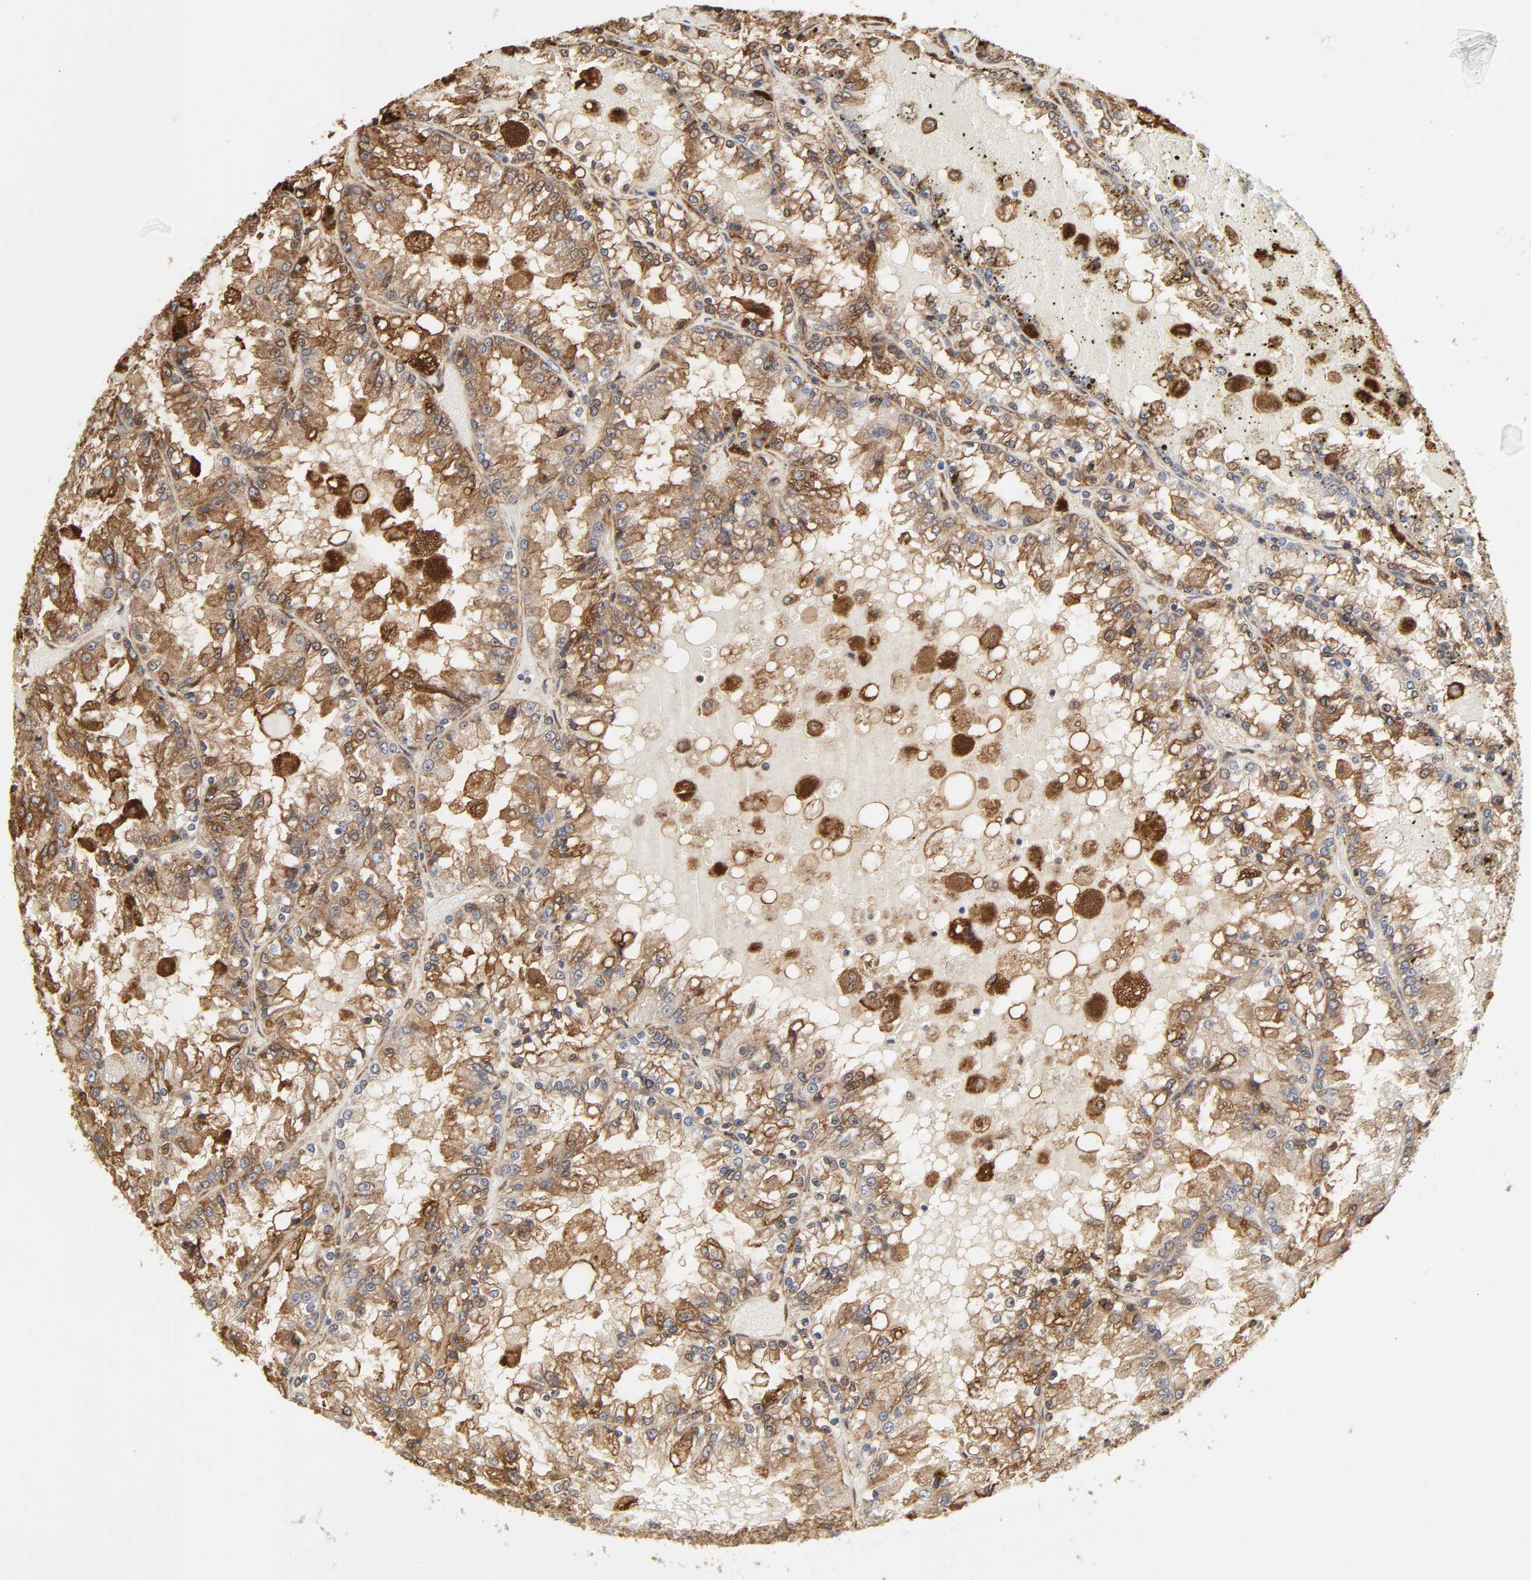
{"staining": {"intensity": "moderate", "quantity": ">75%", "location": "cytoplasmic/membranous"}, "tissue": "renal cancer", "cell_type": "Tumor cells", "image_type": "cancer", "snomed": [{"axis": "morphology", "description": "Adenocarcinoma, NOS"}, {"axis": "topography", "description": "Kidney"}], "caption": "Renal cancer (adenocarcinoma) stained with a brown dye shows moderate cytoplasmic/membranous positive staining in approximately >75% of tumor cells.", "gene": "ANXA2", "patient": {"sex": "female", "age": 56}}